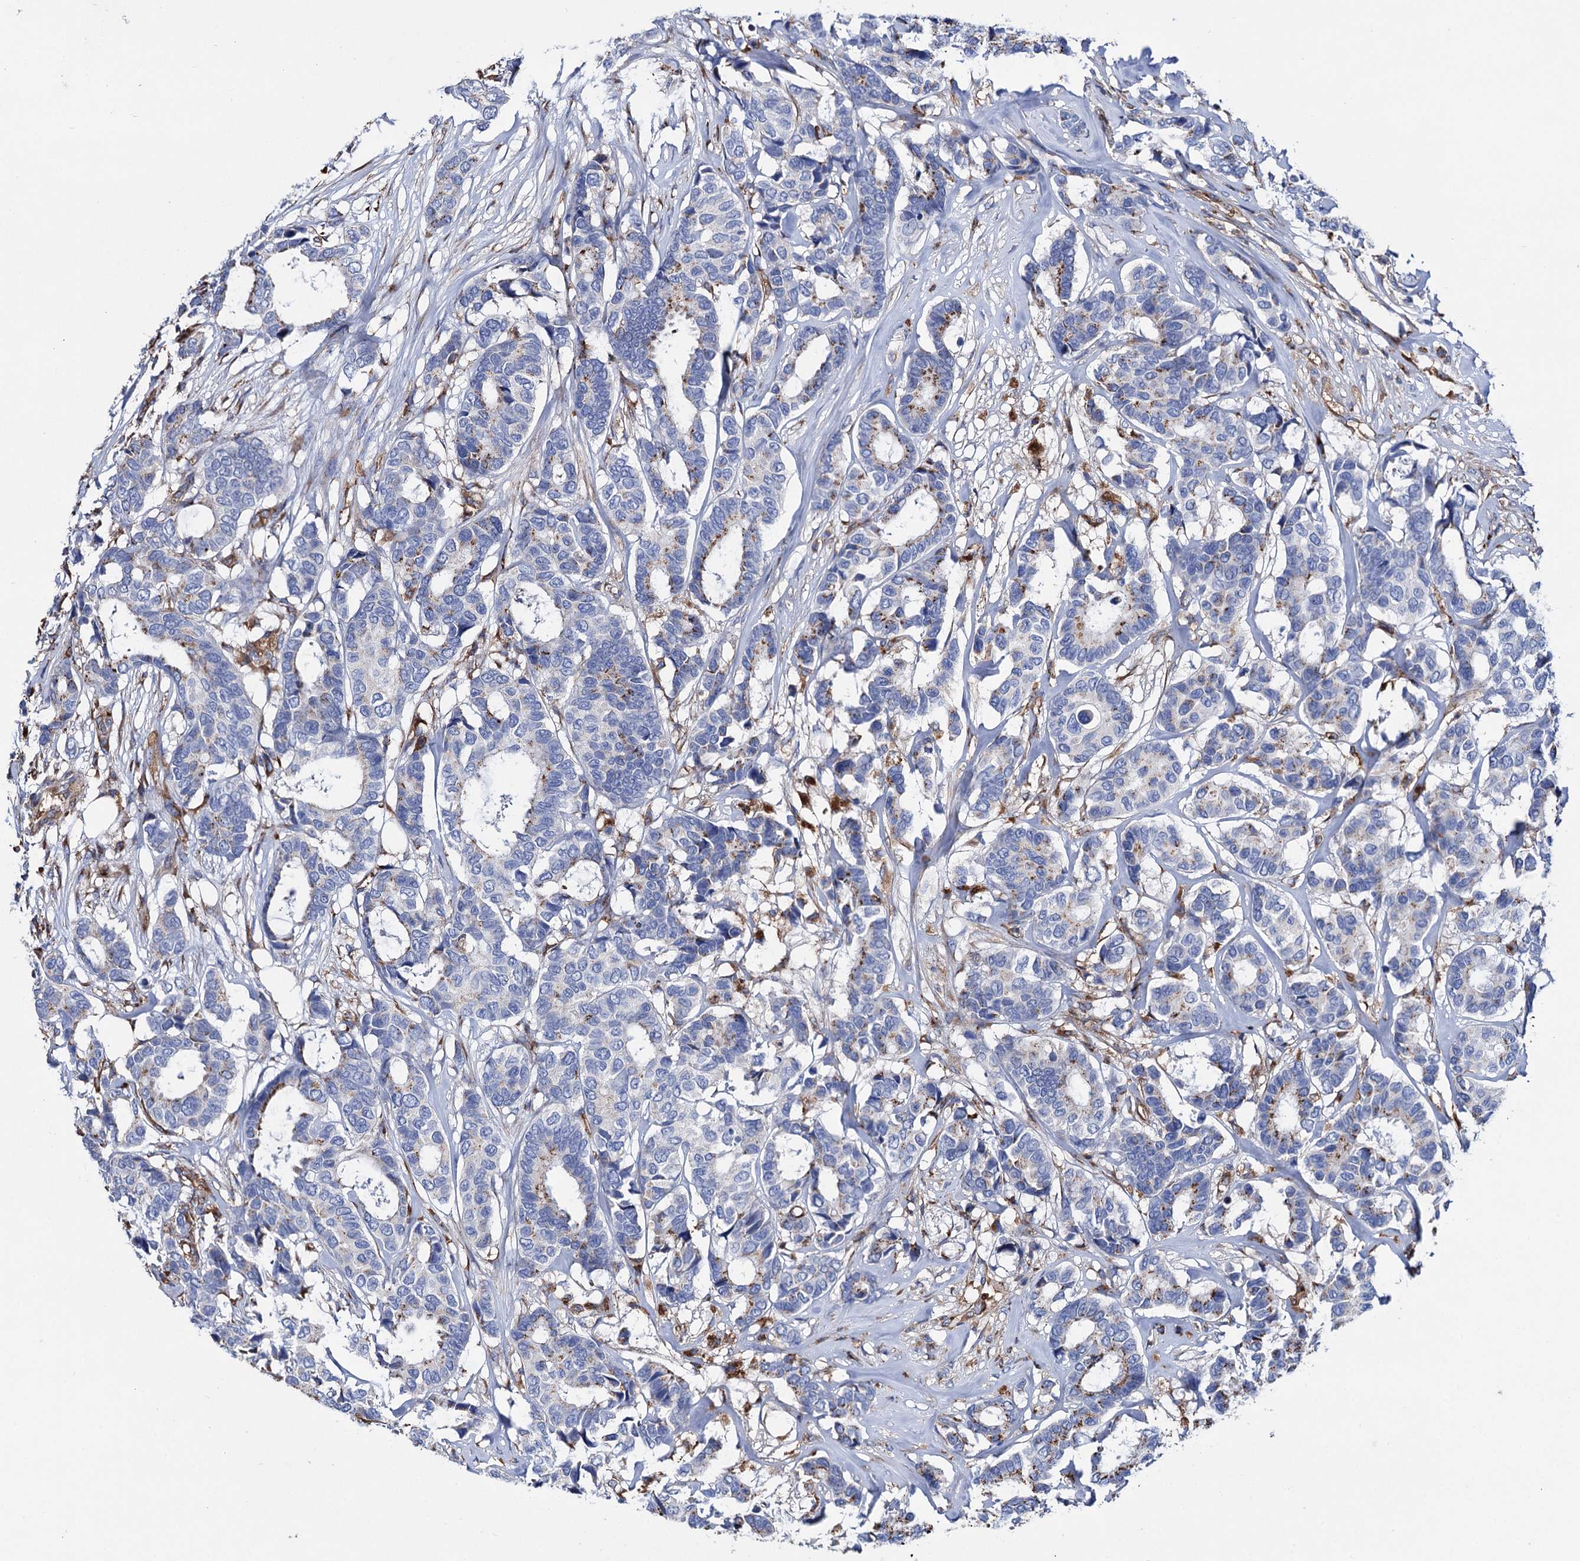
{"staining": {"intensity": "moderate", "quantity": "<25%", "location": "cytoplasmic/membranous"}, "tissue": "breast cancer", "cell_type": "Tumor cells", "image_type": "cancer", "snomed": [{"axis": "morphology", "description": "Duct carcinoma"}, {"axis": "topography", "description": "Breast"}], "caption": "High-magnification brightfield microscopy of breast cancer (invasive ductal carcinoma) stained with DAB (3,3'-diaminobenzidine) (brown) and counterstained with hematoxylin (blue). tumor cells exhibit moderate cytoplasmic/membranous expression is appreciated in approximately<25% of cells.", "gene": "SCPEP1", "patient": {"sex": "female", "age": 87}}